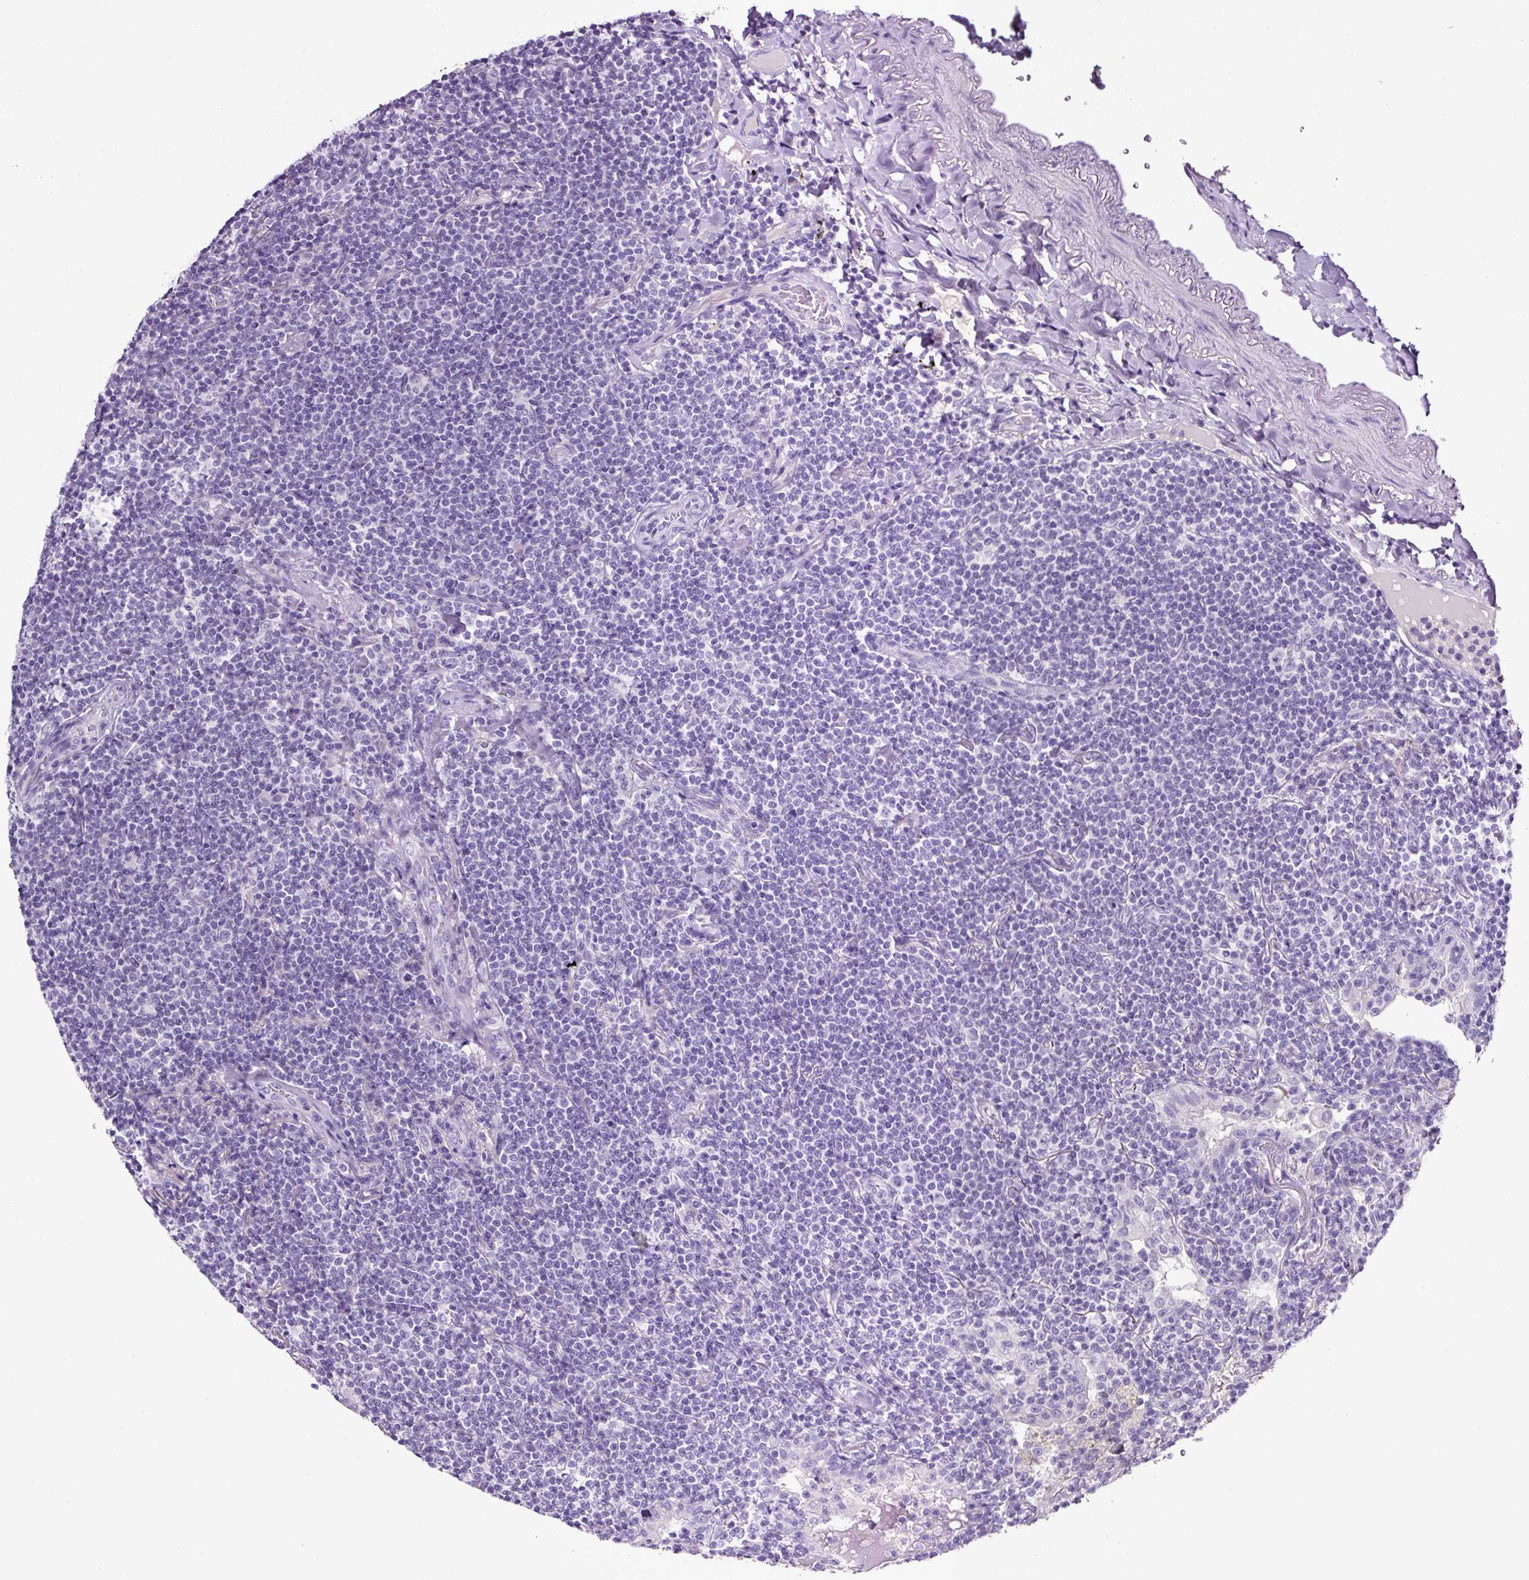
{"staining": {"intensity": "negative", "quantity": "none", "location": "none"}, "tissue": "lymphoma", "cell_type": "Tumor cells", "image_type": "cancer", "snomed": [{"axis": "morphology", "description": "Malignant lymphoma, non-Hodgkin's type, Low grade"}, {"axis": "topography", "description": "Lung"}], "caption": "Lymphoma was stained to show a protein in brown. There is no significant staining in tumor cells.", "gene": "SP8", "patient": {"sex": "female", "age": 71}}